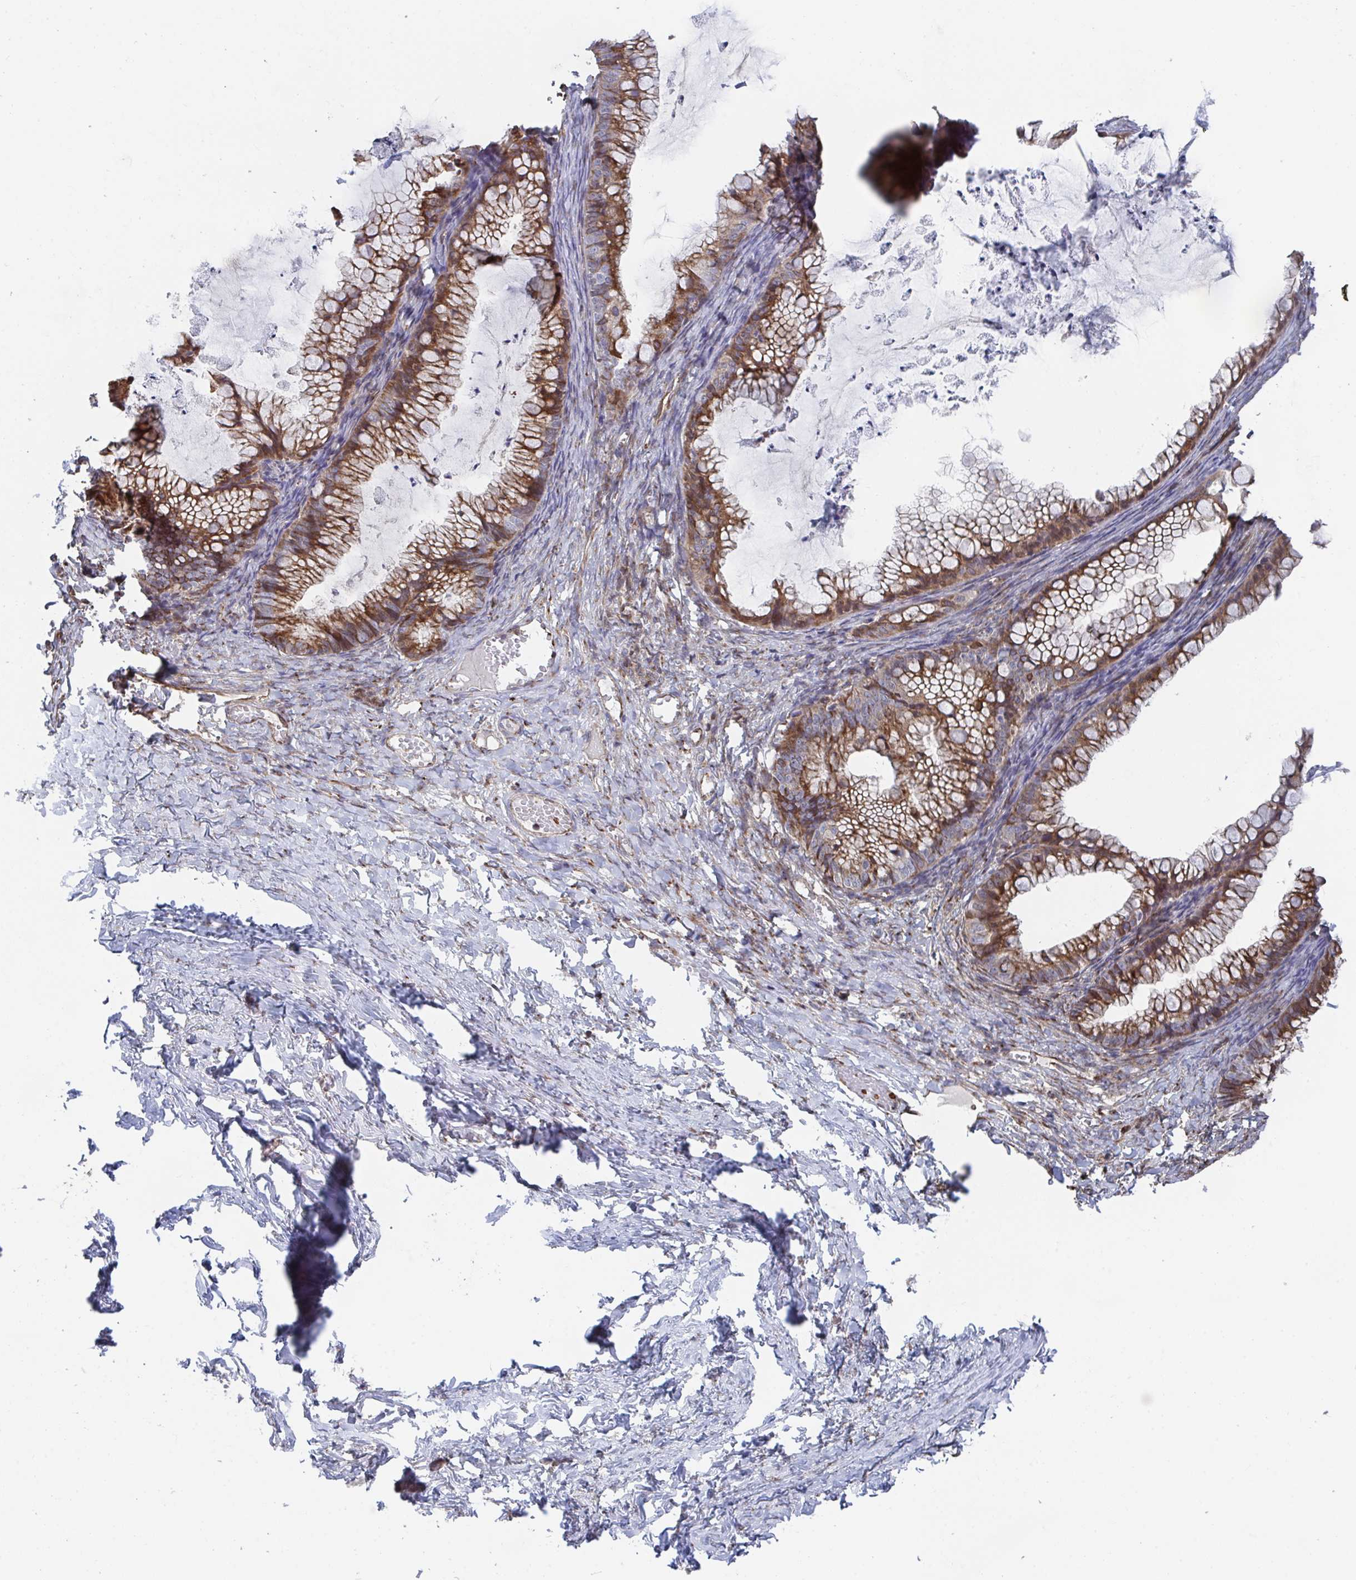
{"staining": {"intensity": "moderate", "quantity": ">75%", "location": "cytoplasmic/membranous"}, "tissue": "ovarian cancer", "cell_type": "Tumor cells", "image_type": "cancer", "snomed": [{"axis": "morphology", "description": "Cystadenocarcinoma, mucinous, NOS"}, {"axis": "topography", "description": "Ovary"}], "caption": "This is an image of immunohistochemistry (IHC) staining of ovarian cancer, which shows moderate expression in the cytoplasmic/membranous of tumor cells.", "gene": "FJX1", "patient": {"sex": "female", "age": 35}}